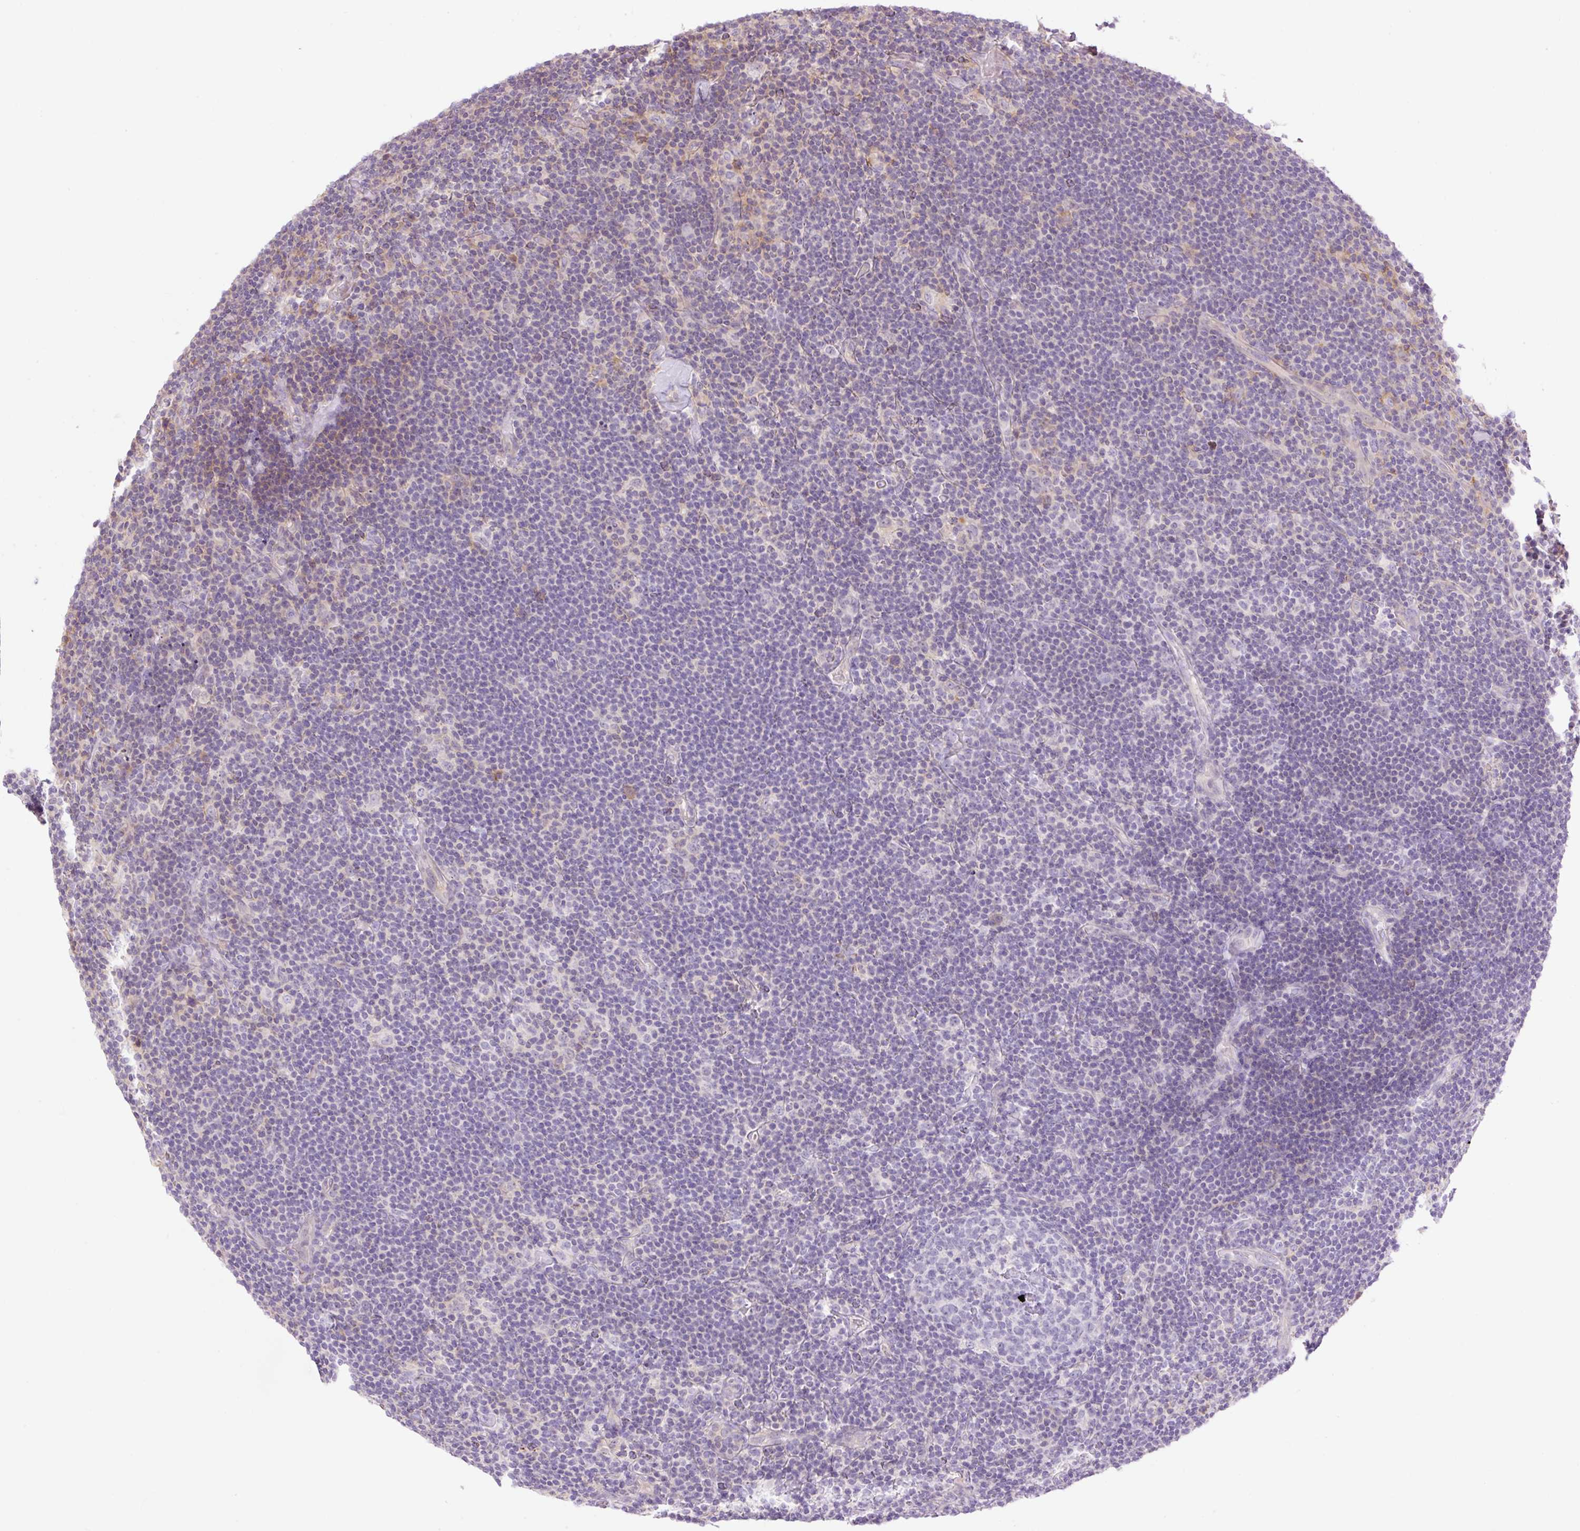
{"staining": {"intensity": "negative", "quantity": "none", "location": "none"}, "tissue": "lymphoma", "cell_type": "Tumor cells", "image_type": "cancer", "snomed": [{"axis": "morphology", "description": "Hodgkin's disease, NOS"}, {"axis": "topography", "description": "Lymph node"}], "caption": "An immunohistochemistry histopathology image of Hodgkin's disease is shown. There is no staining in tumor cells of Hodgkin's disease.", "gene": "GRID2", "patient": {"sex": "female", "age": 57}}